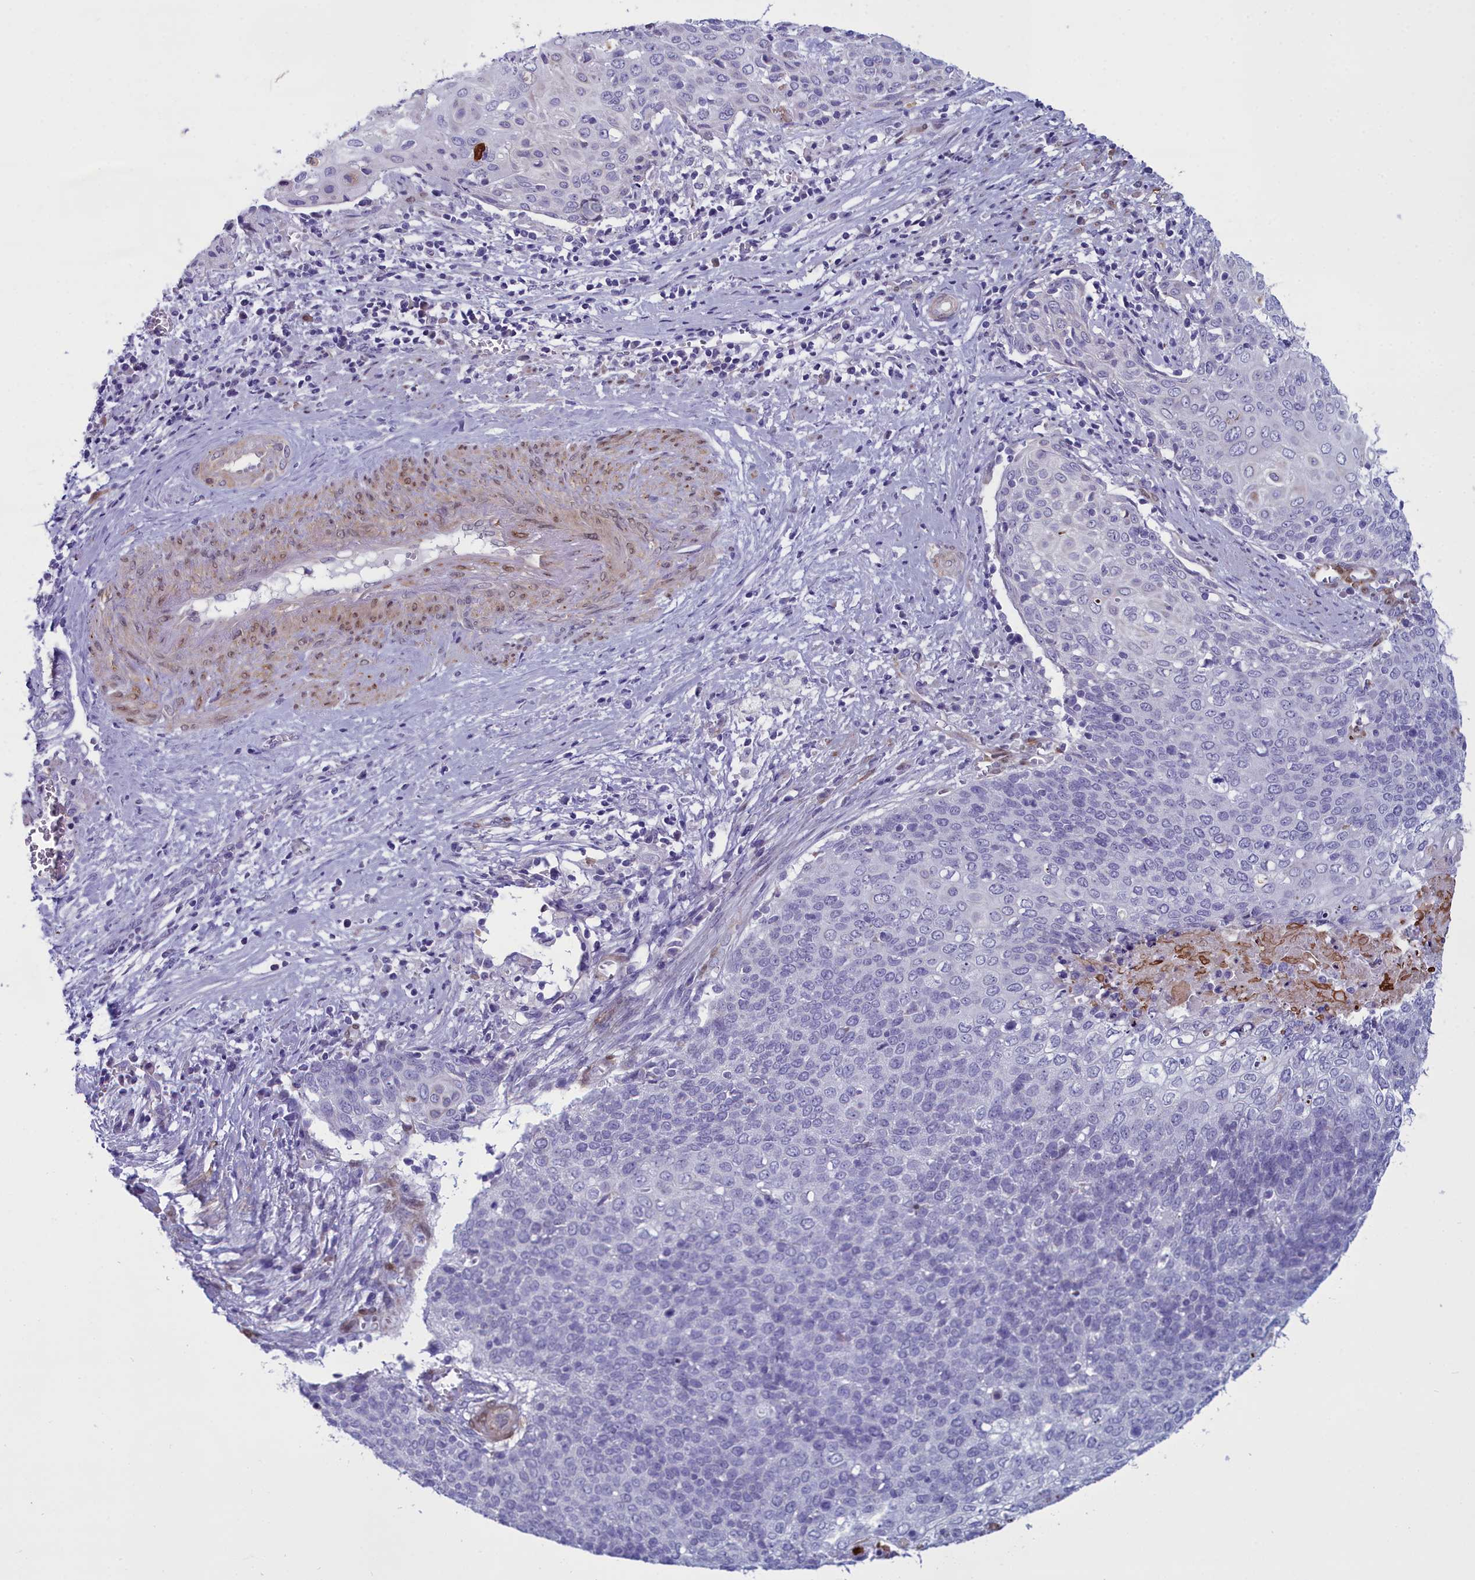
{"staining": {"intensity": "negative", "quantity": "none", "location": "none"}, "tissue": "cervical cancer", "cell_type": "Tumor cells", "image_type": "cancer", "snomed": [{"axis": "morphology", "description": "Squamous cell carcinoma, NOS"}, {"axis": "topography", "description": "Cervix"}], "caption": "A photomicrograph of human squamous cell carcinoma (cervical) is negative for staining in tumor cells. (DAB immunohistochemistry (IHC) with hematoxylin counter stain).", "gene": "PPP1R14A", "patient": {"sex": "female", "age": 39}}